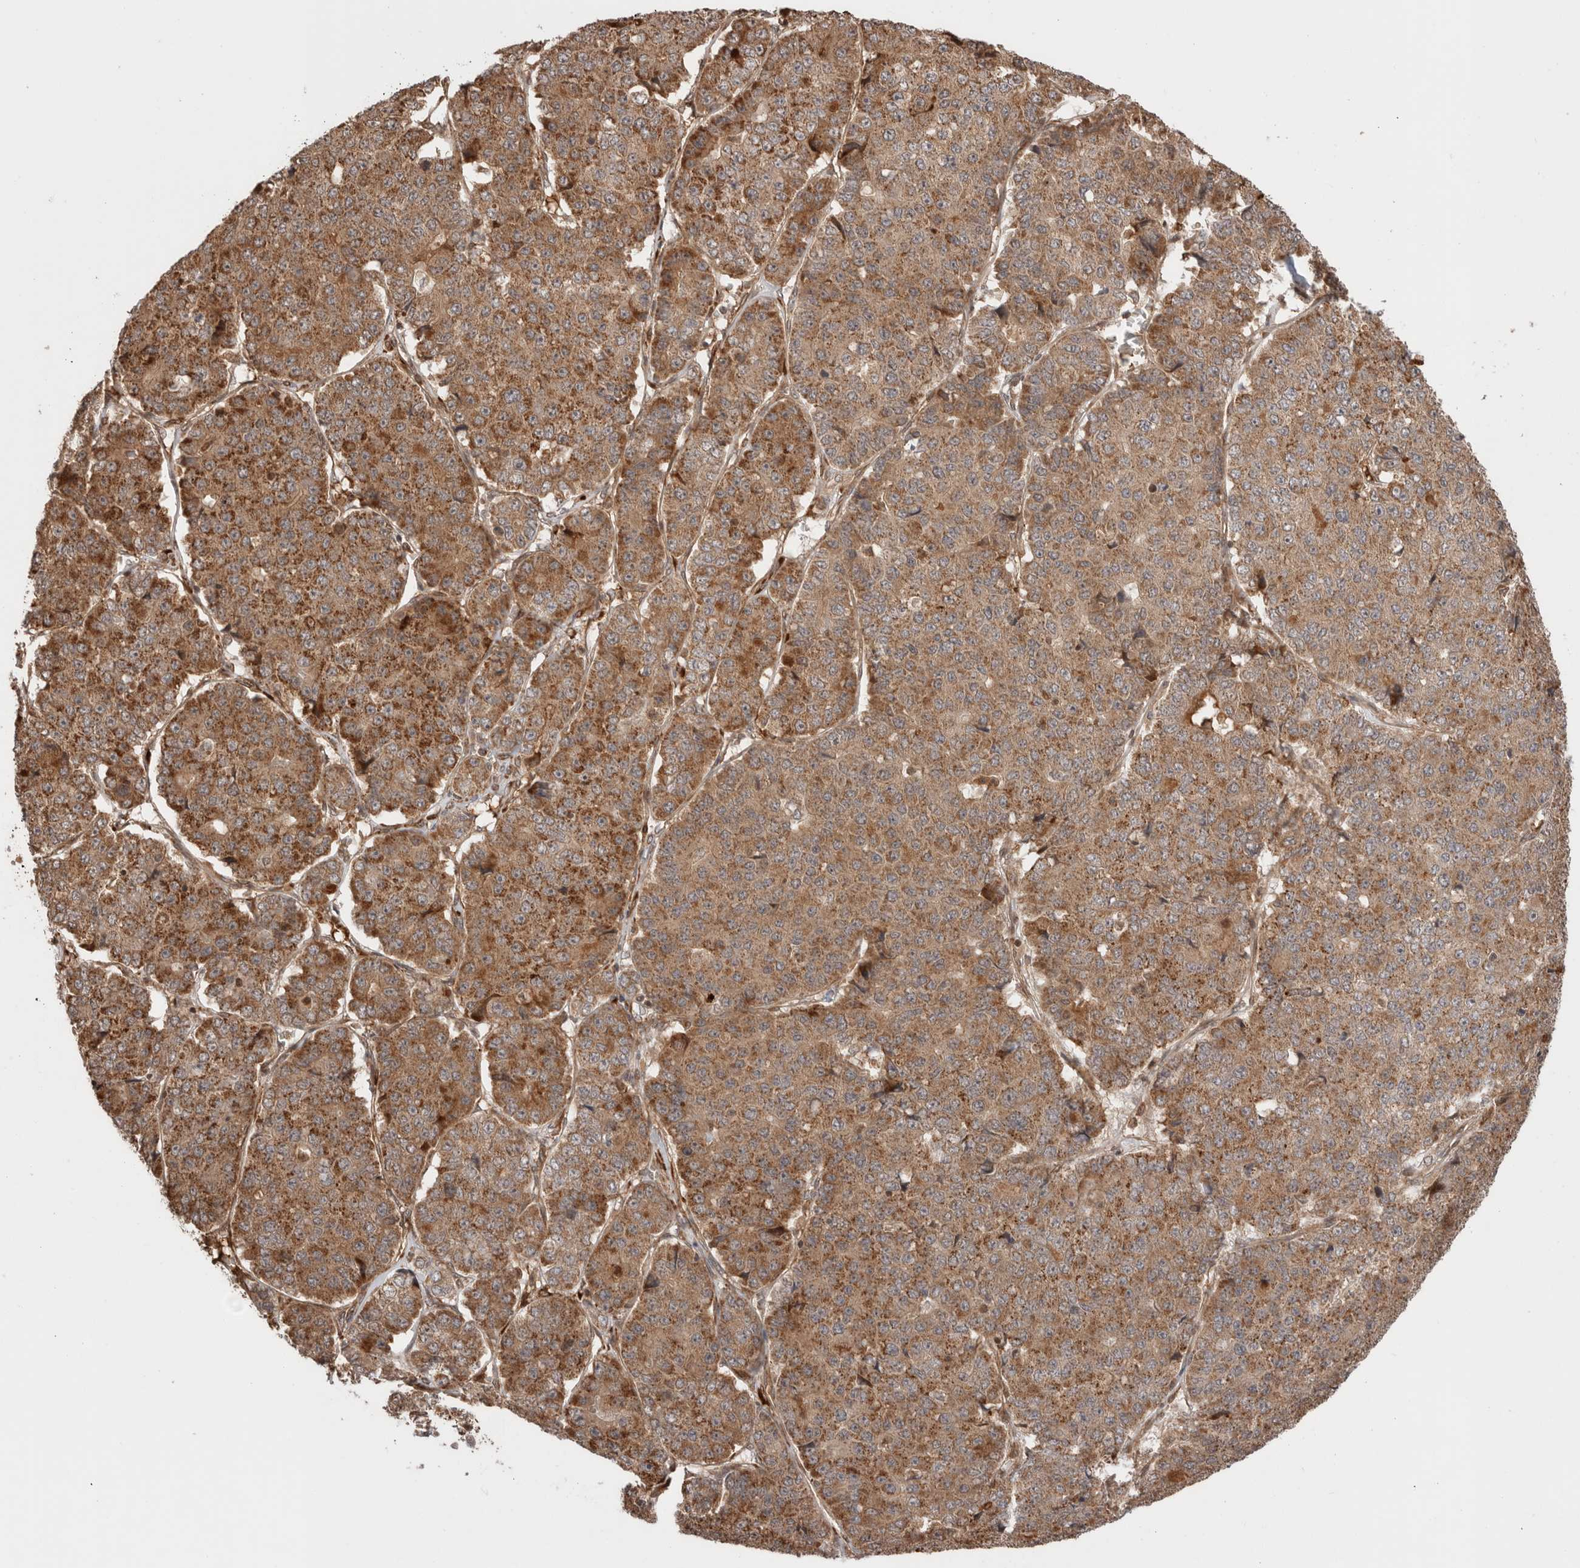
{"staining": {"intensity": "moderate", "quantity": ">75%", "location": "cytoplasmic/membranous"}, "tissue": "pancreatic cancer", "cell_type": "Tumor cells", "image_type": "cancer", "snomed": [{"axis": "morphology", "description": "Adenocarcinoma, NOS"}, {"axis": "topography", "description": "Pancreas"}], "caption": "Brown immunohistochemical staining in human pancreatic cancer (adenocarcinoma) demonstrates moderate cytoplasmic/membranous expression in about >75% of tumor cells.", "gene": "ZNF649", "patient": {"sex": "male", "age": 50}}